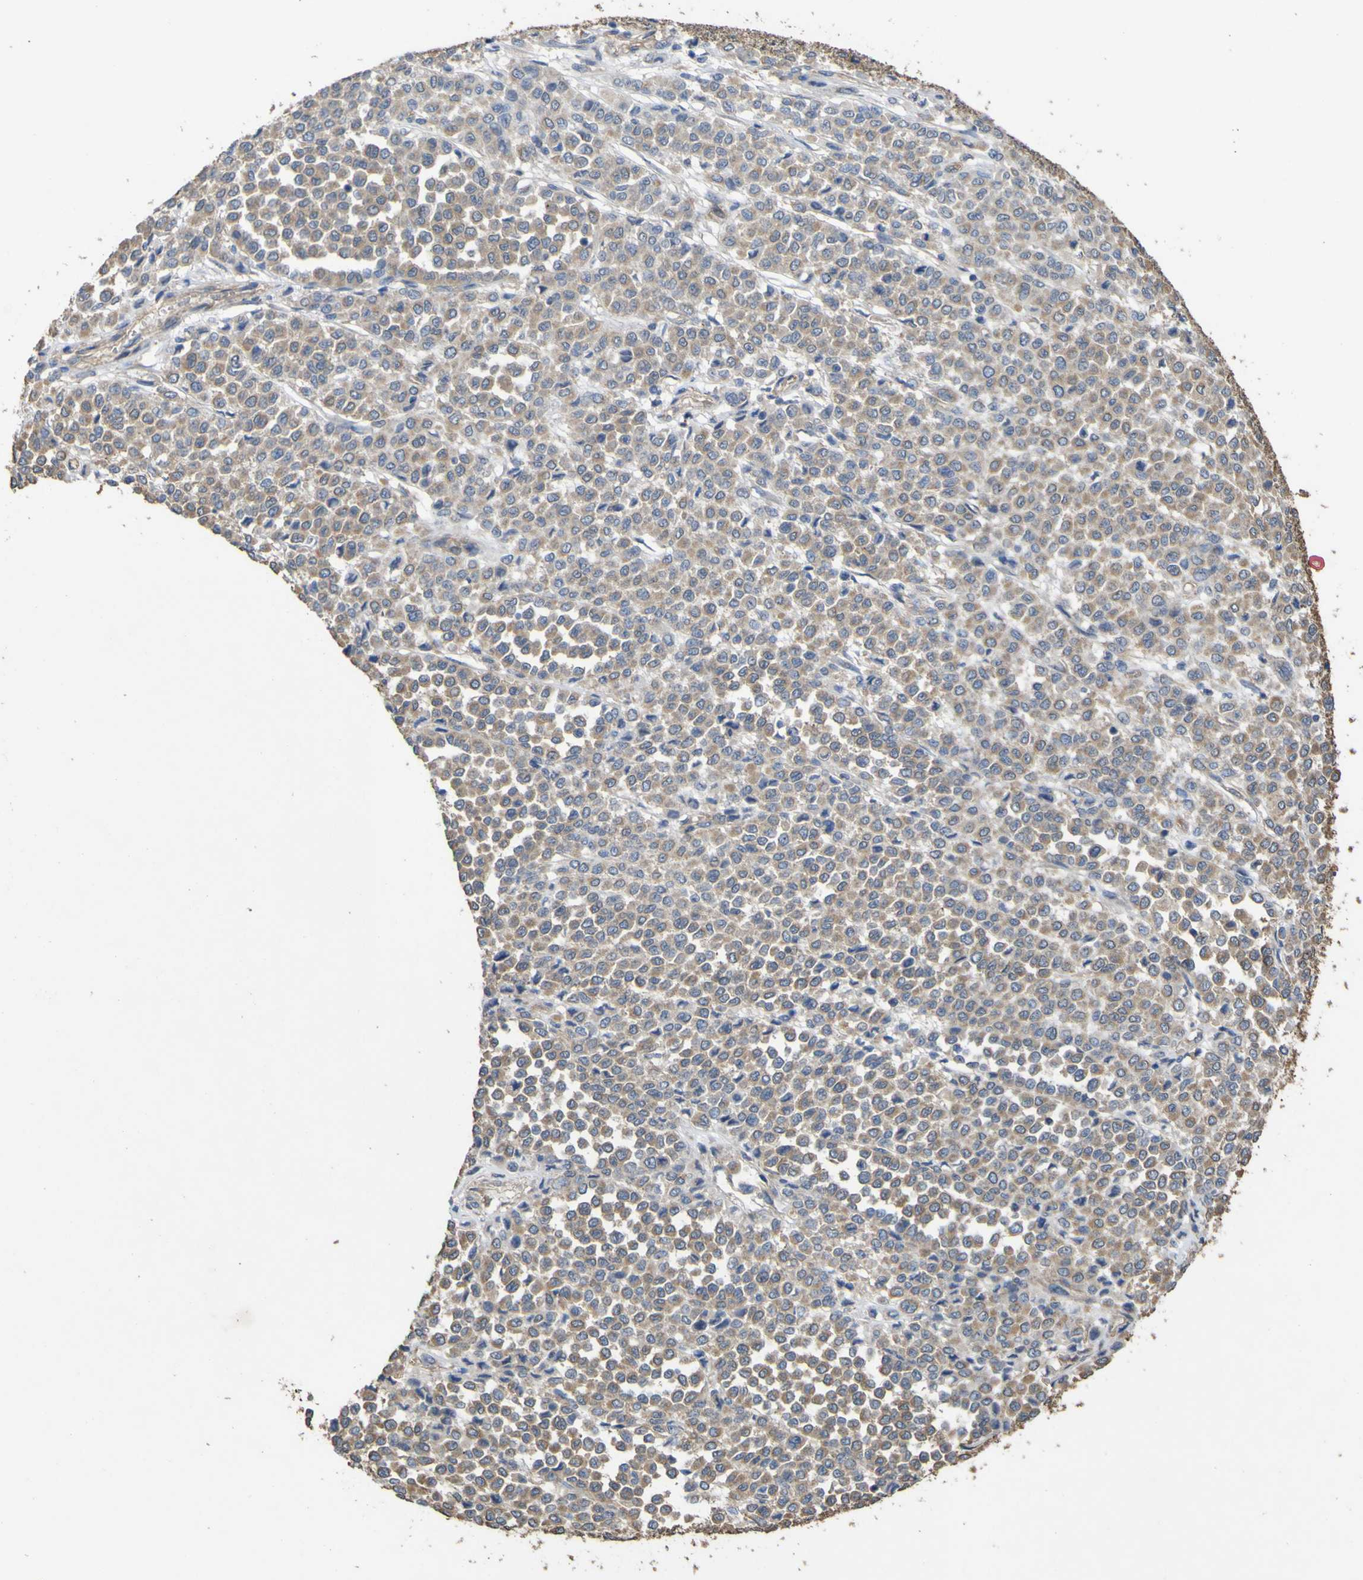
{"staining": {"intensity": "weak", "quantity": ">75%", "location": "cytoplasmic/membranous"}, "tissue": "melanoma", "cell_type": "Tumor cells", "image_type": "cancer", "snomed": [{"axis": "morphology", "description": "Malignant melanoma, Metastatic site"}, {"axis": "topography", "description": "Pancreas"}], "caption": "Brown immunohistochemical staining in malignant melanoma (metastatic site) reveals weak cytoplasmic/membranous expression in about >75% of tumor cells.", "gene": "TNFSF15", "patient": {"sex": "female", "age": 30}}